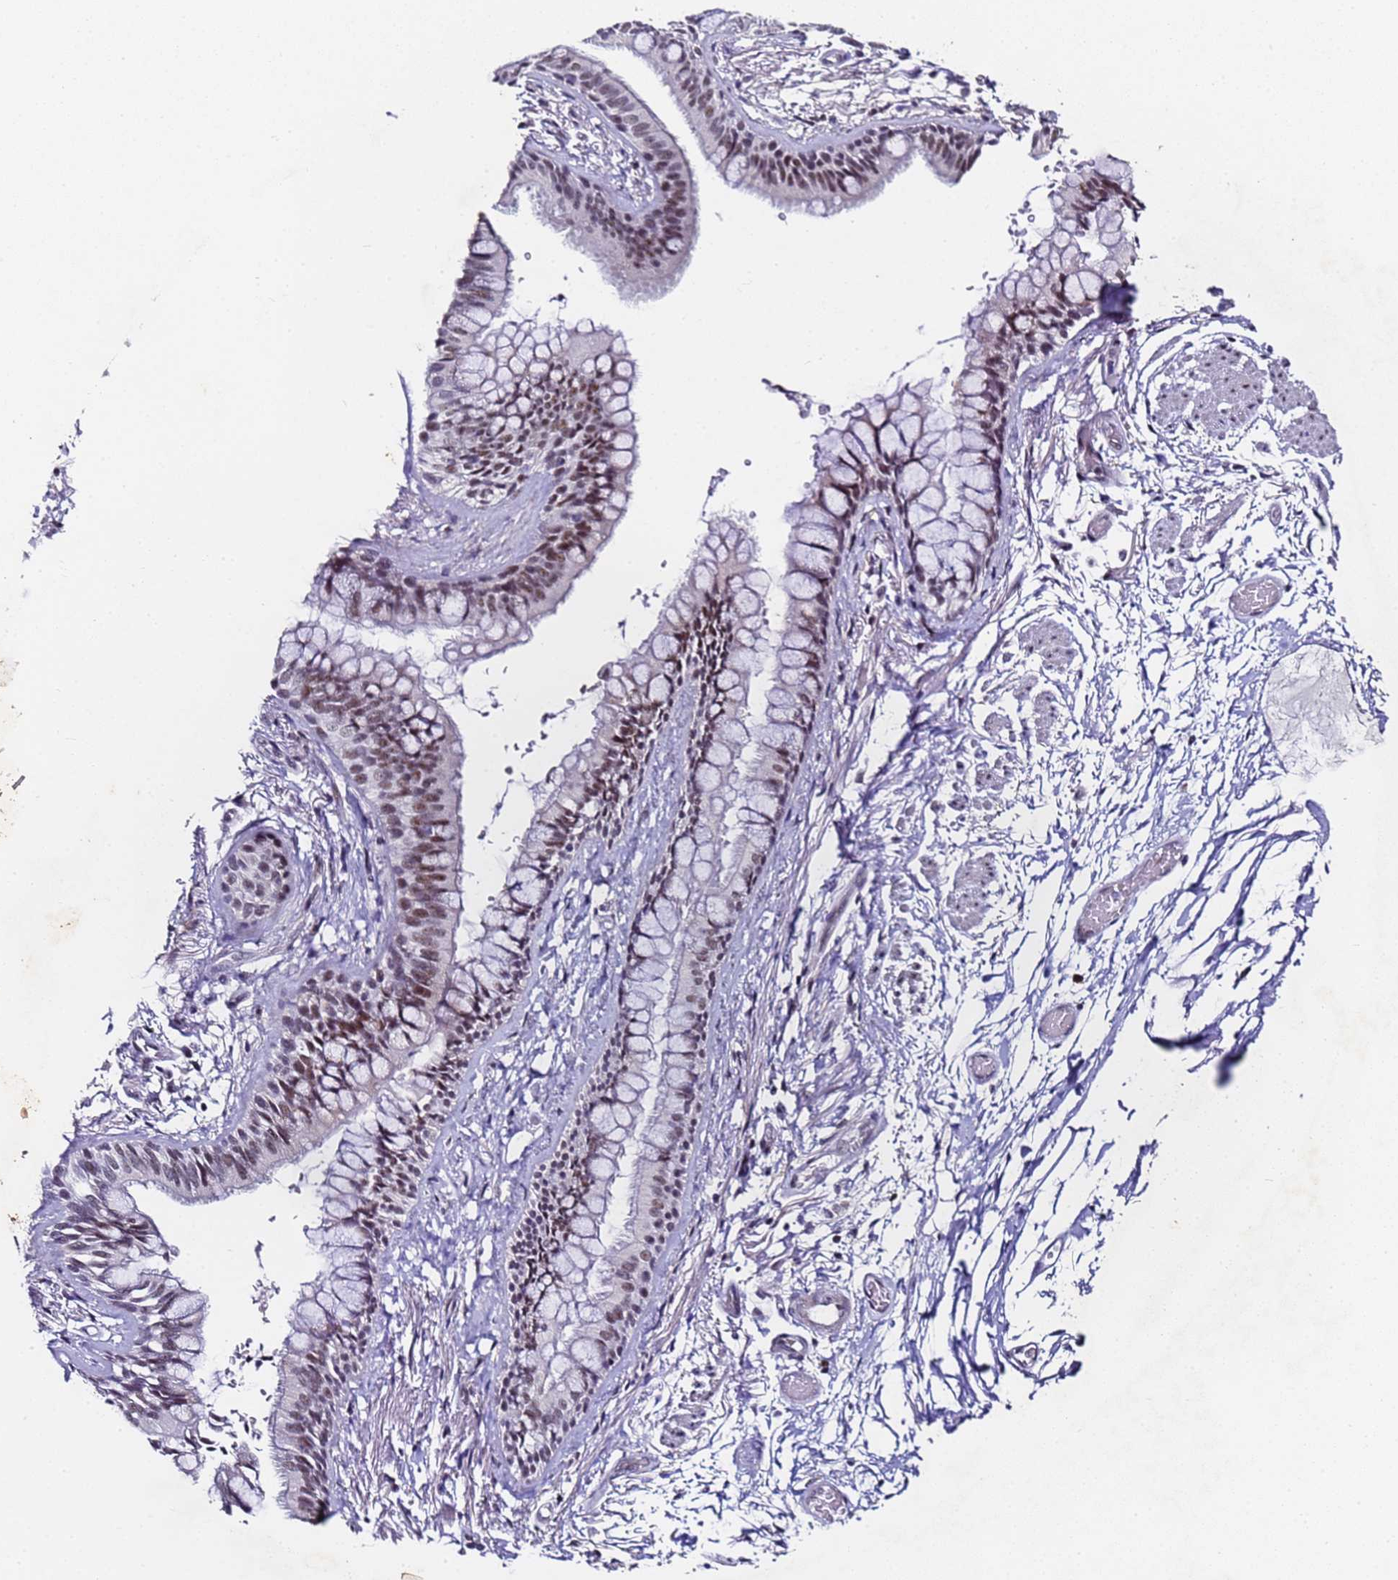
{"staining": {"intensity": "weak", "quantity": "25%-75%", "location": "nuclear"}, "tissue": "bronchus", "cell_type": "Respiratory epithelial cells", "image_type": "normal", "snomed": [{"axis": "morphology", "description": "Normal tissue, NOS"}, {"axis": "topography", "description": "Cartilage tissue"}], "caption": "Brown immunohistochemical staining in unremarkable bronchus exhibits weak nuclear staining in about 25%-75% of respiratory epithelial cells. (DAB (3,3'-diaminobenzidine) = brown stain, brightfield microscopy at high magnification).", "gene": "FNBP4", "patient": {"sex": "male", "age": 63}}